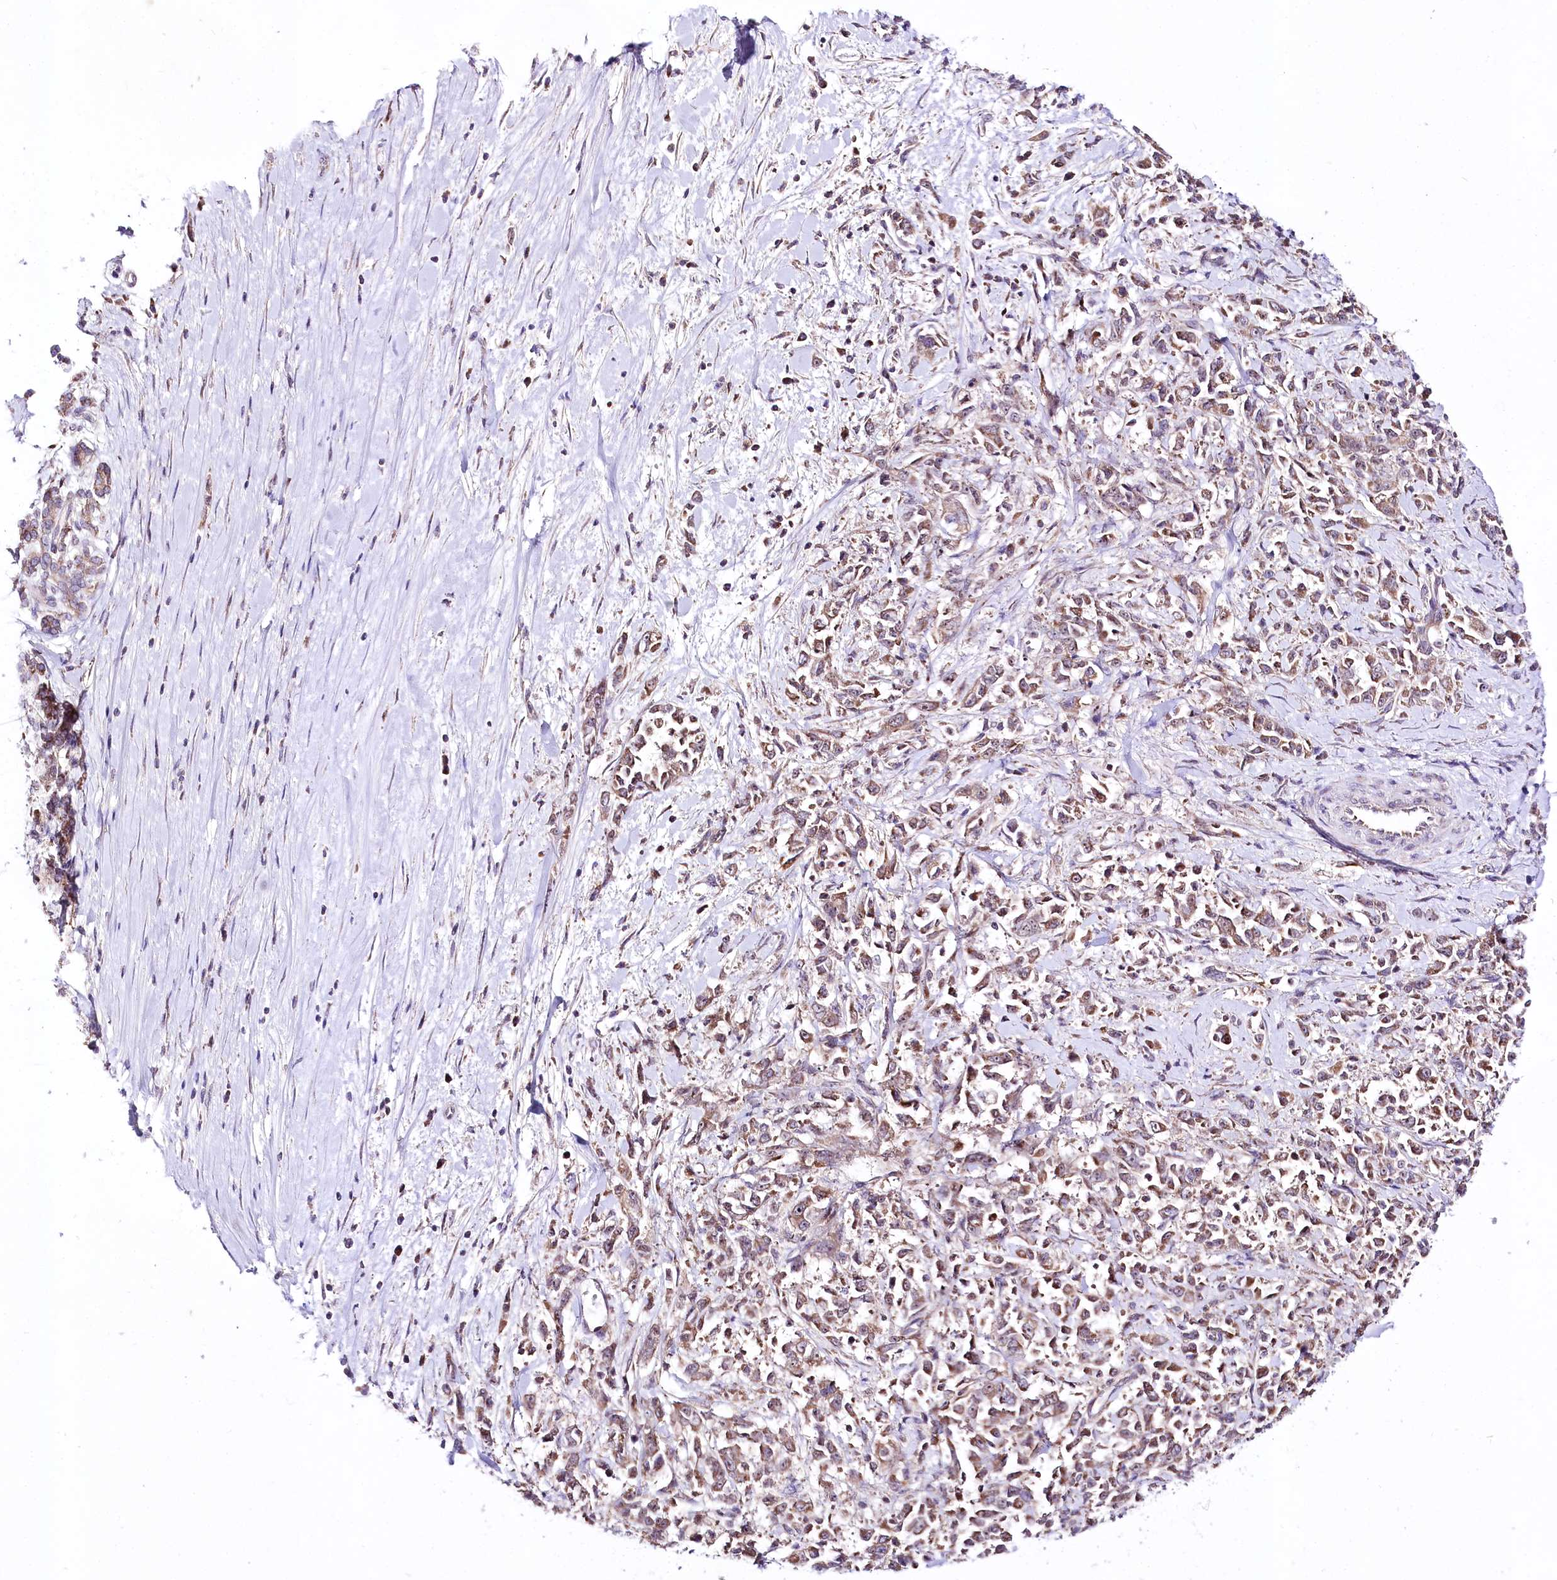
{"staining": {"intensity": "moderate", "quantity": ">75%", "location": "cytoplasmic/membranous"}, "tissue": "pancreatic cancer", "cell_type": "Tumor cells", "image_type": "cancer", "snomed": [{"axis": "morphology", "description": "Normal tissue, NOS"}, {"axis": "morphology", "description": "Adenocarcinoma, NOS"}, {"axis": "topography", "description": "Pancreas"}], "caption": "High-power microscopy captured an immunohistochemistry (IHC) micrograph of pancreatic cancer, revealing moderate cytoplasmic/membranous staining in about >75% of tumor cells.", "gene": "ATE1", "patient": {"sex": "female", "age": 64}}